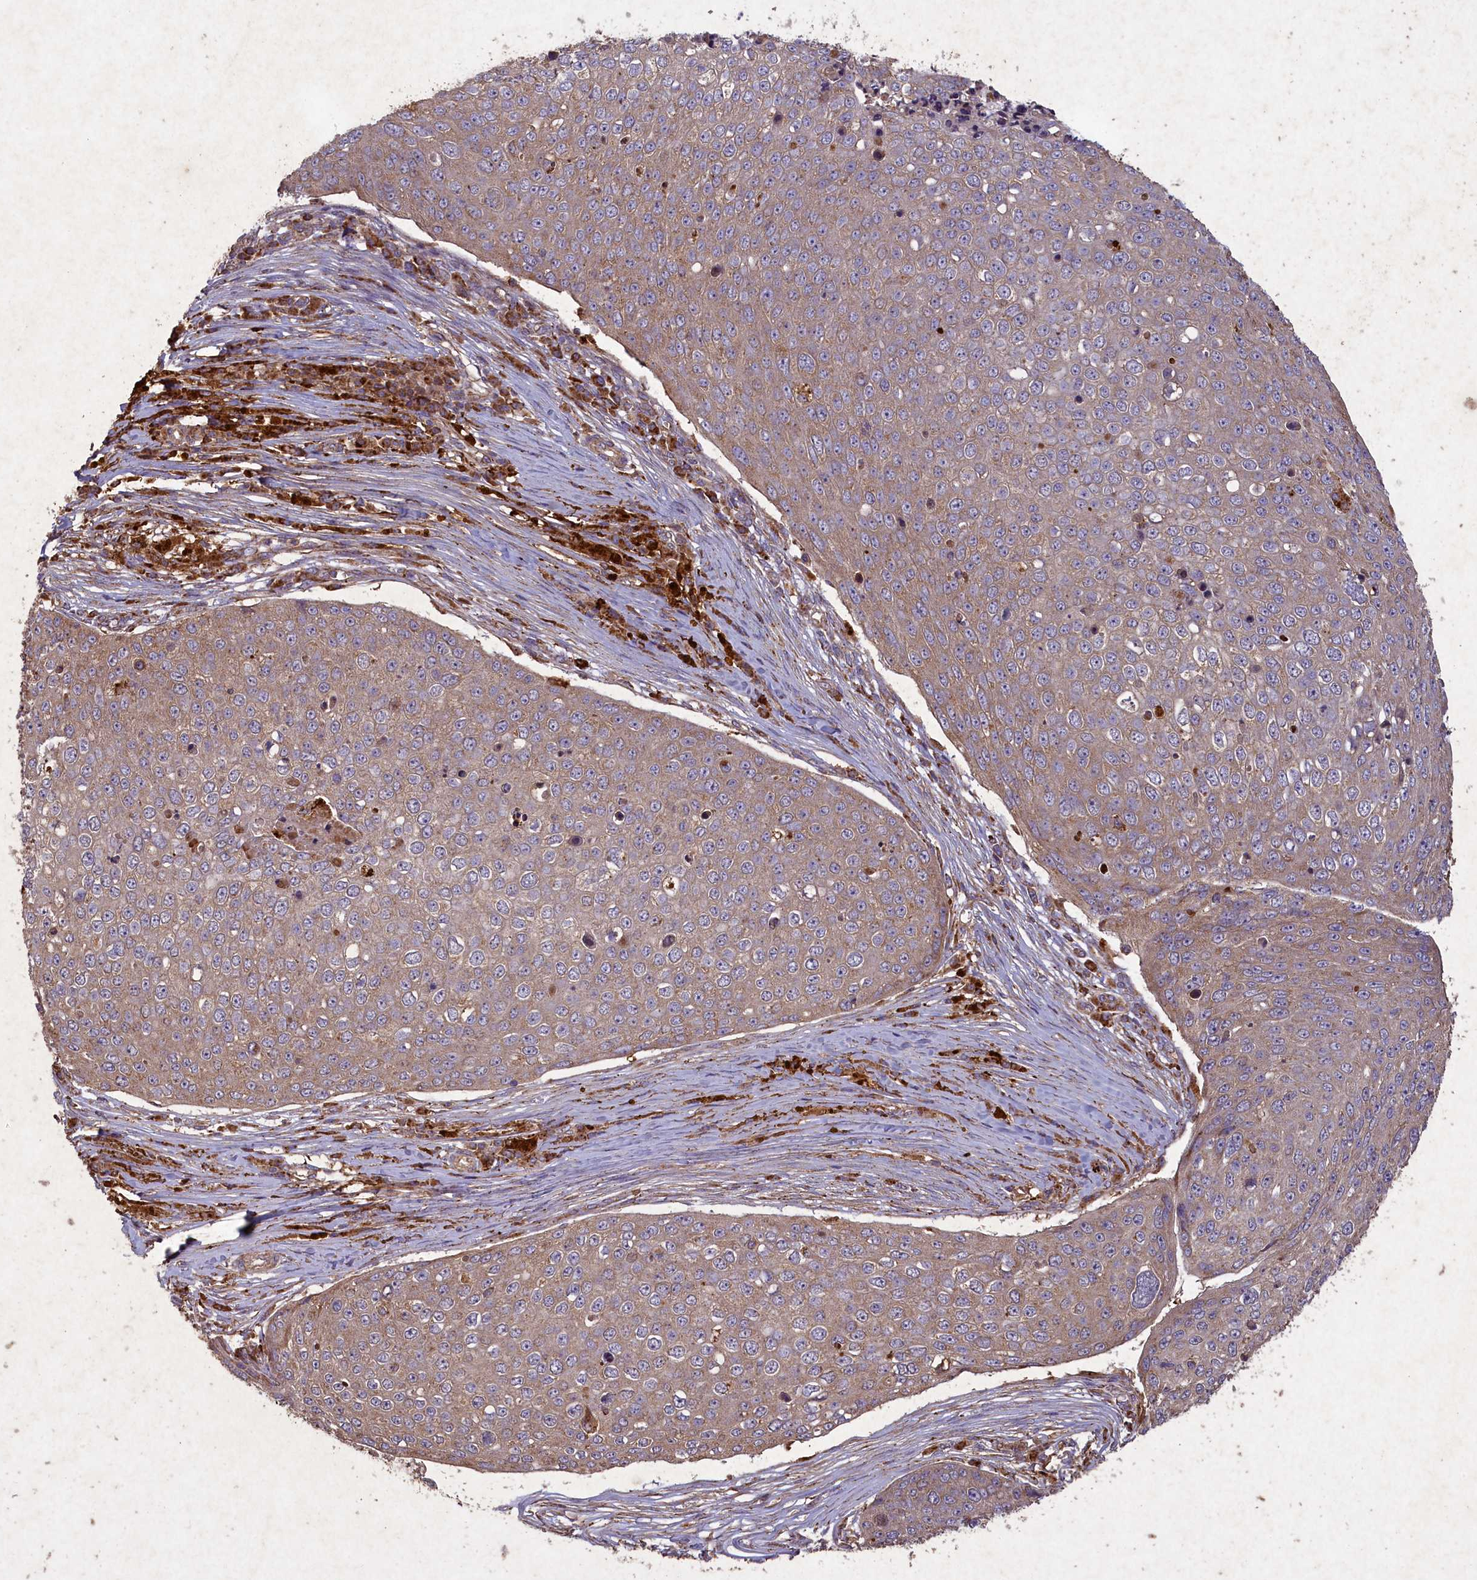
{"staining": {"intensity": "weak", "quantity": ">75%", "location": "cytoplasmic/membranous"}, "tissue": "skin cancer", "cell_type": "Tumor cells", "image_type": "cancer", "snomed": [{"axis": "morphology", "description": "Squamous cell carcinoma, NOS"}, {"axis": "topography", "description": "Skin"}], "caption": "Human skin squamous cell carcinoma stained with a brown dye shows weak cytoplasmic/membranous positive staining in about >75% of tumor cells.", "gene": "CIAO2B", "patient": {"sex": "male", "age": 71}}